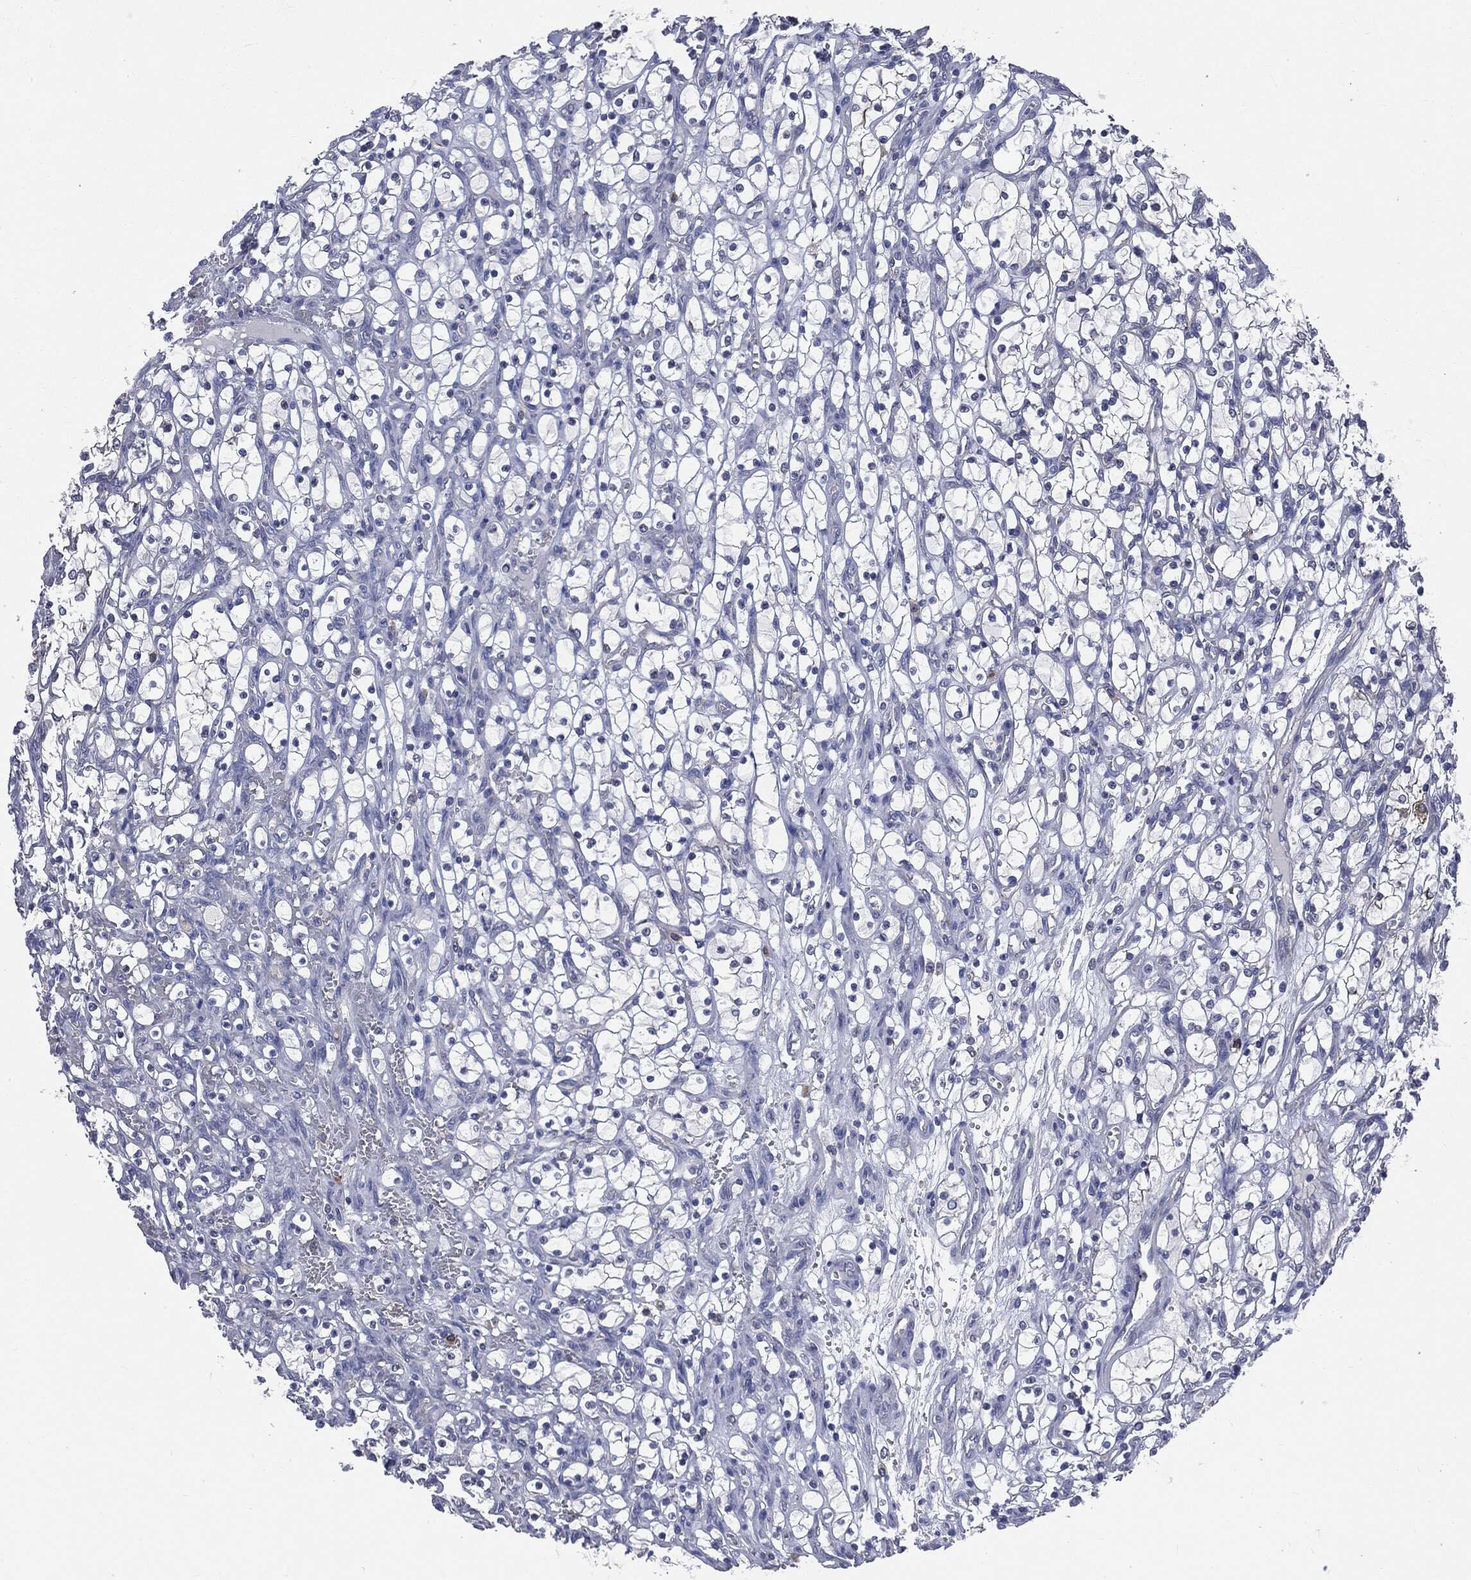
{"staining": {"intensity": "strong", "quantity": "<25%", "location": "cytoplasmic/membranous"}, "tissue": "renal cancer", "cell_type": "Tumor cells", "image_type": "cancer", "snomed": [{"axis": "morphology", "description": "Adenocarcinoma, NOS"}, {"axis": "topography", "description": "Kidney"}], "caption": "Immunohistochemistry staining of adenocarcinoma (renal), which demonstrates medium levels of strong cytoplasmic/membranous expression in about <25% of tumor cells indicating strong cytoplasmic/membranous protein positivity. The staining was performed using DAB (3,3'-diaminobenzidine) (brown) for protein detection and nuclei were counterstained in hematoxylin (blue).", "gene": "PTGS2", "patient": {"sex": "female", "age": 69}}